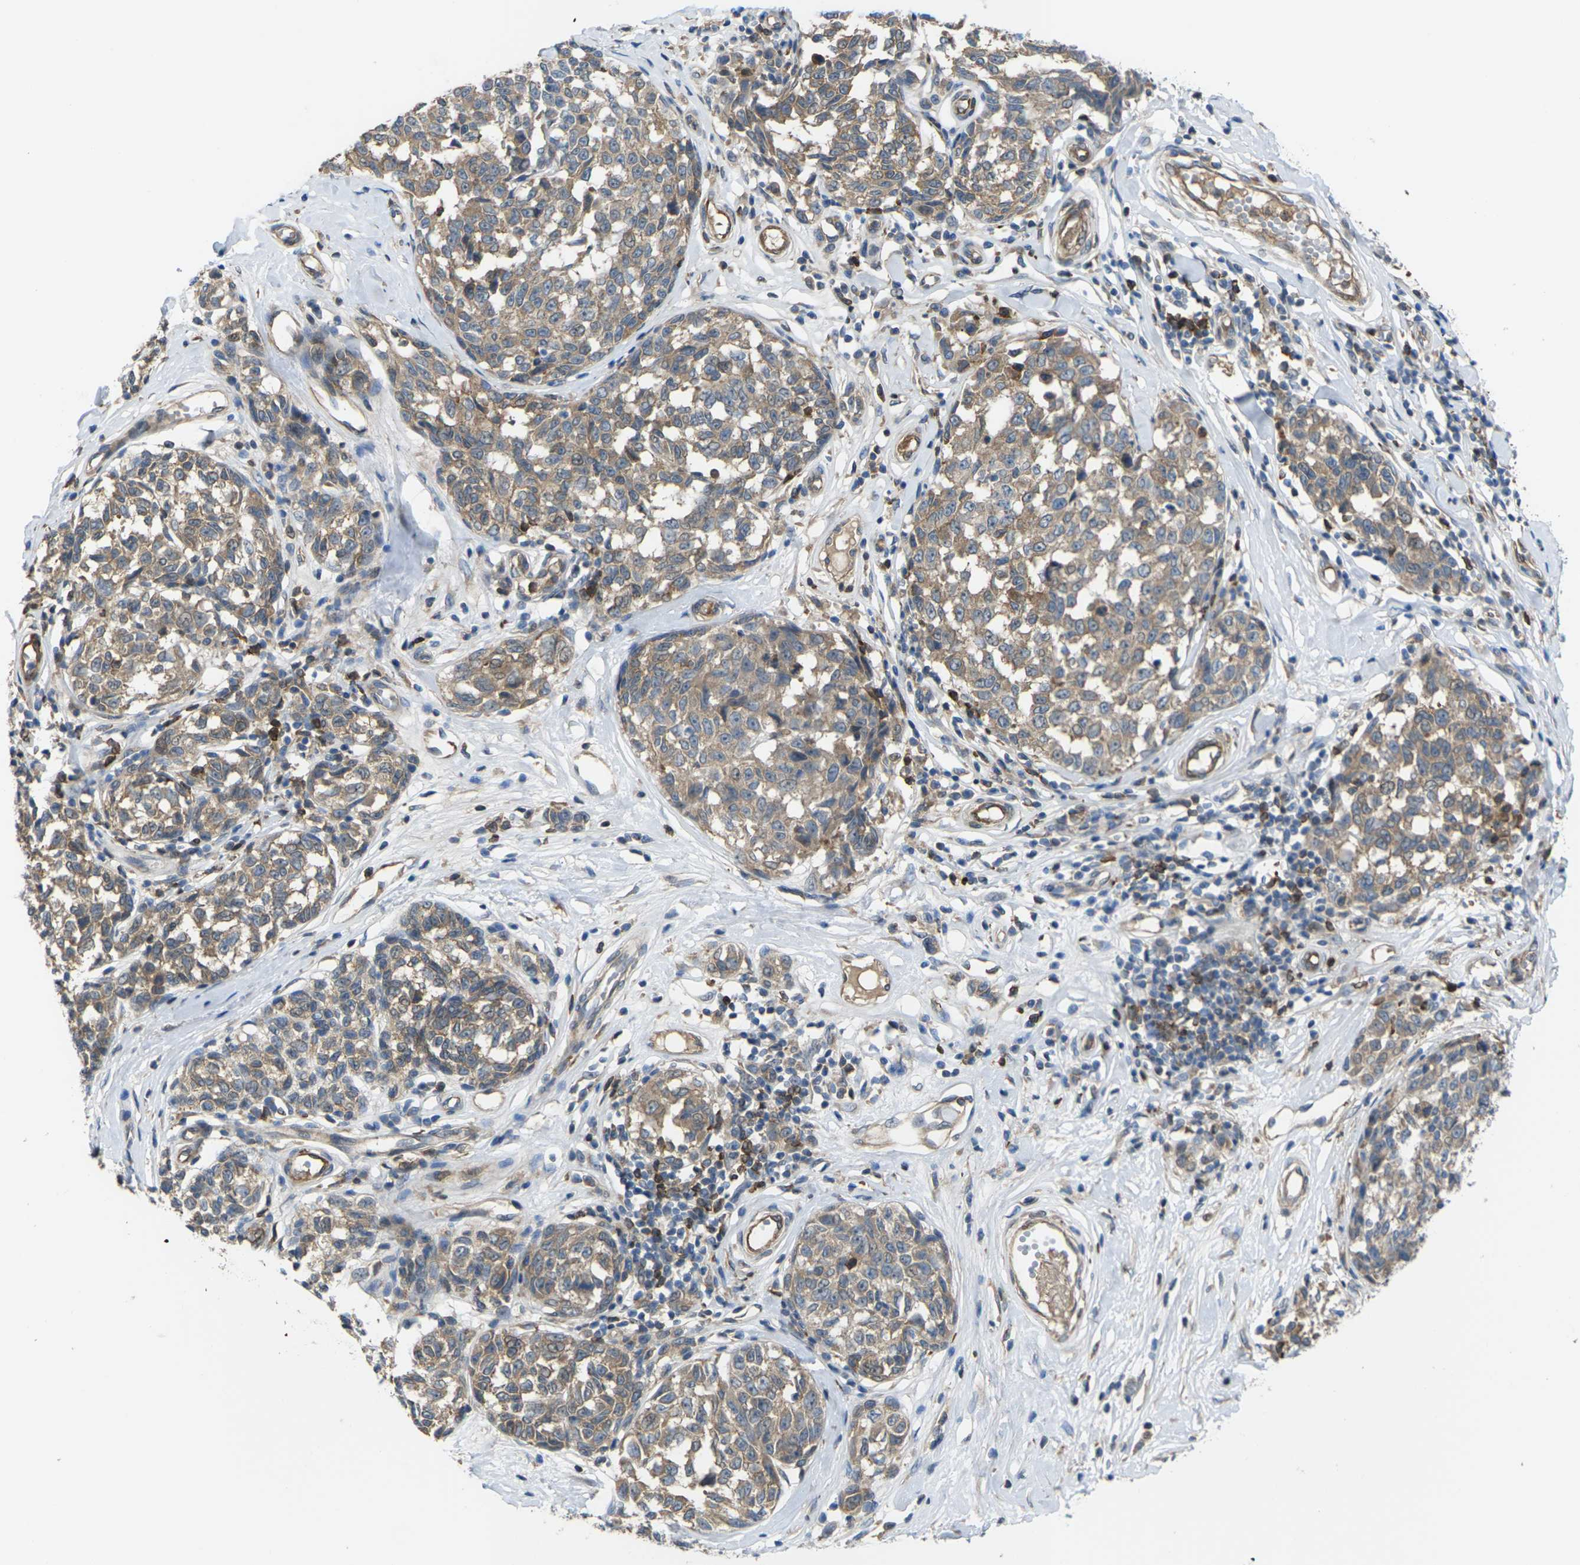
{"staining": {"intensity": "weak", "quantity": ">75%", "location": "cytoplasmic/membranous"}, "tissue": "melanoma", "cell_type": "Tumor cells", "image_type": "cancer", "snomed": [{"axis": "morphology", "description": "Malignant melanoma, NOS"}, {"axis": "topography", "description": "Skin"}], "caption": "Brown immunohistochemical staining in malignant melanoma displays weak cytoplasmic/membranous staining in about >75% of tumor cells. Nuclei are stained in blue.", "gene": "TIAM1", "patient": {"sex": "female", "age": 64}}